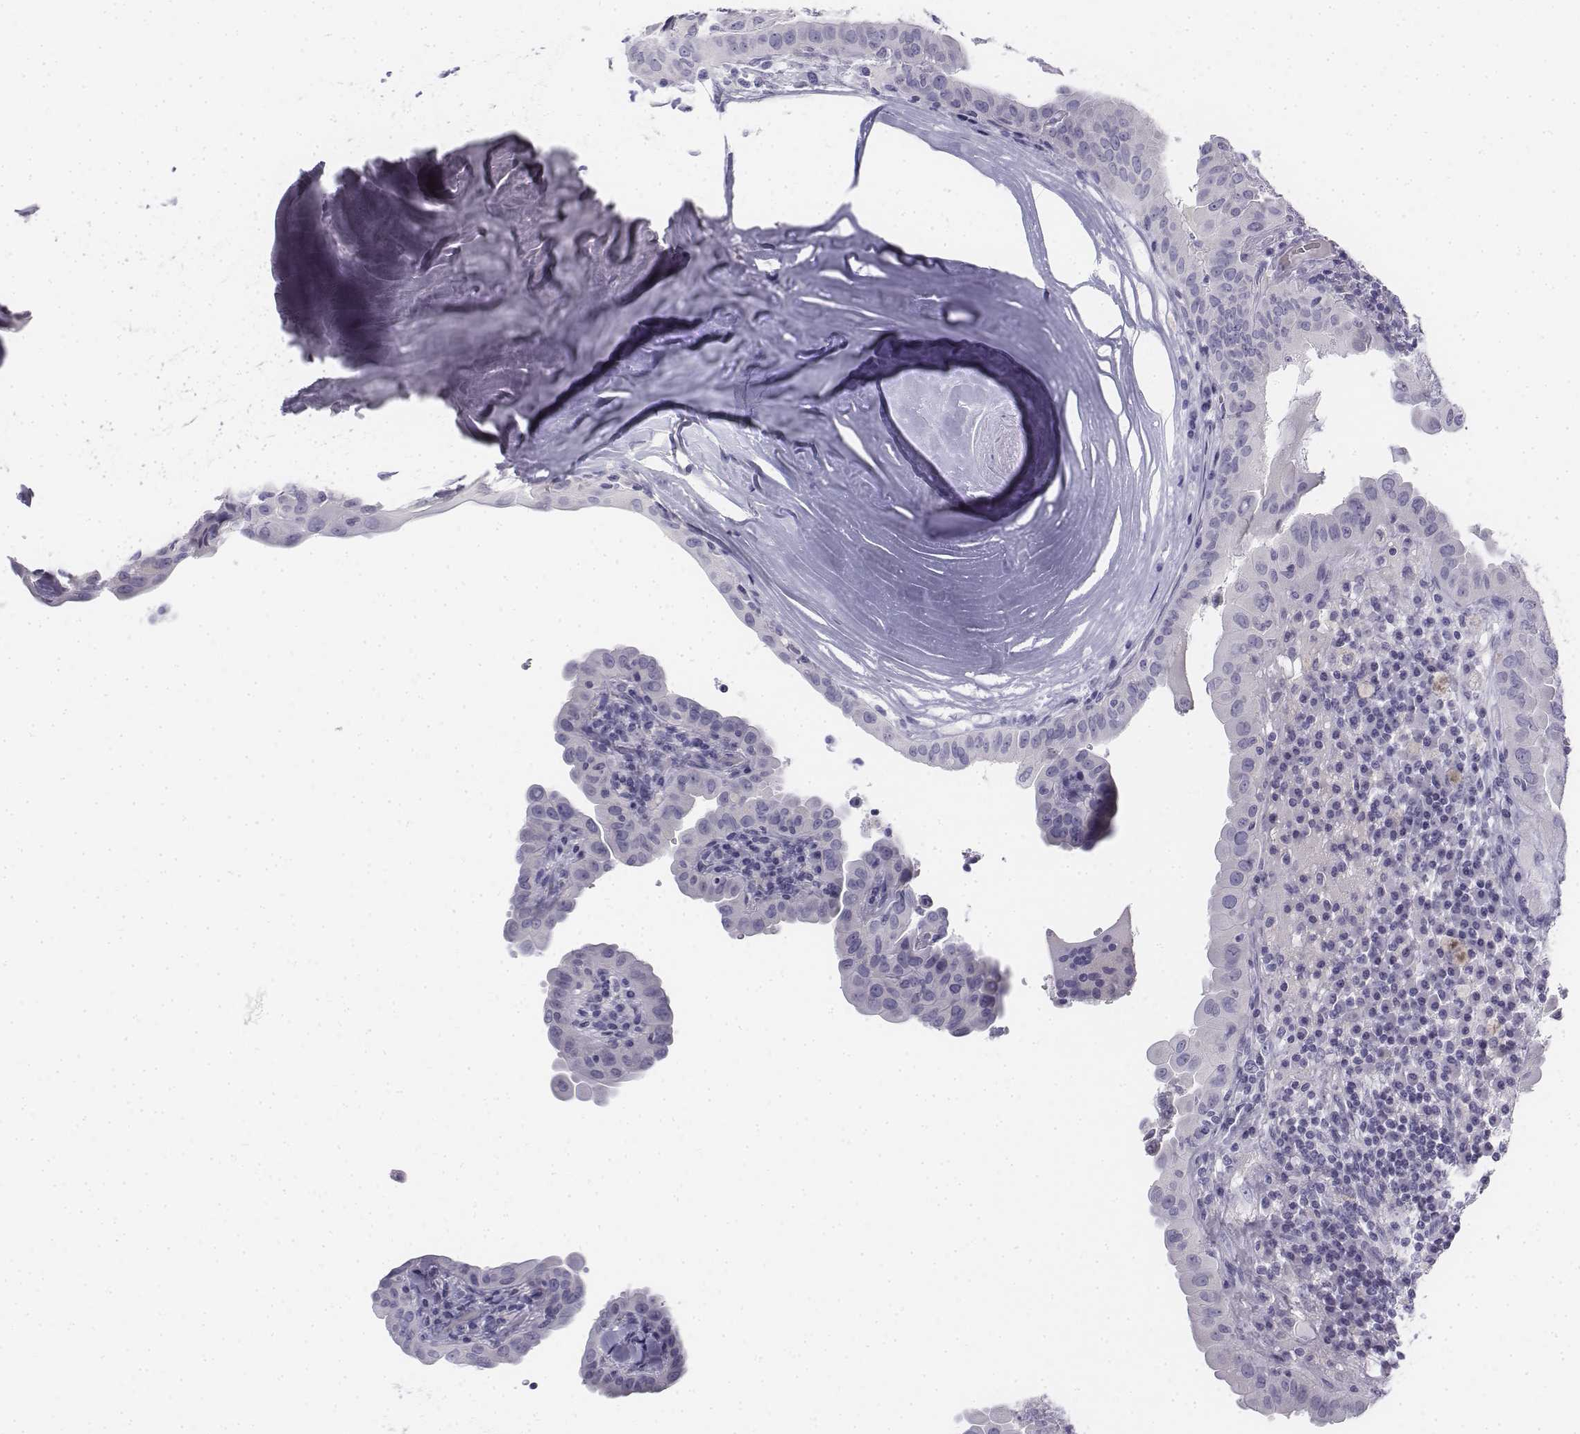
{"staining": {"intensity": "negative", "quantity": "none", "location": "none"}, "tissue": "thyroid cancer", "cell_type": "Tumor cells", "image_type": "cancer", "snomed": [{"axis": "morphology", "description": "Papillary adenocarcinoma, NOS"}, {"axis": "topography", "description": "Thyroid gland"}], "caption": "An image of thyroid papillary adenocarcinoma stained for a protein shows no brown staining in tumor cells.", "gene": "TH", "patient": {"sex": "female", "age": 37}}